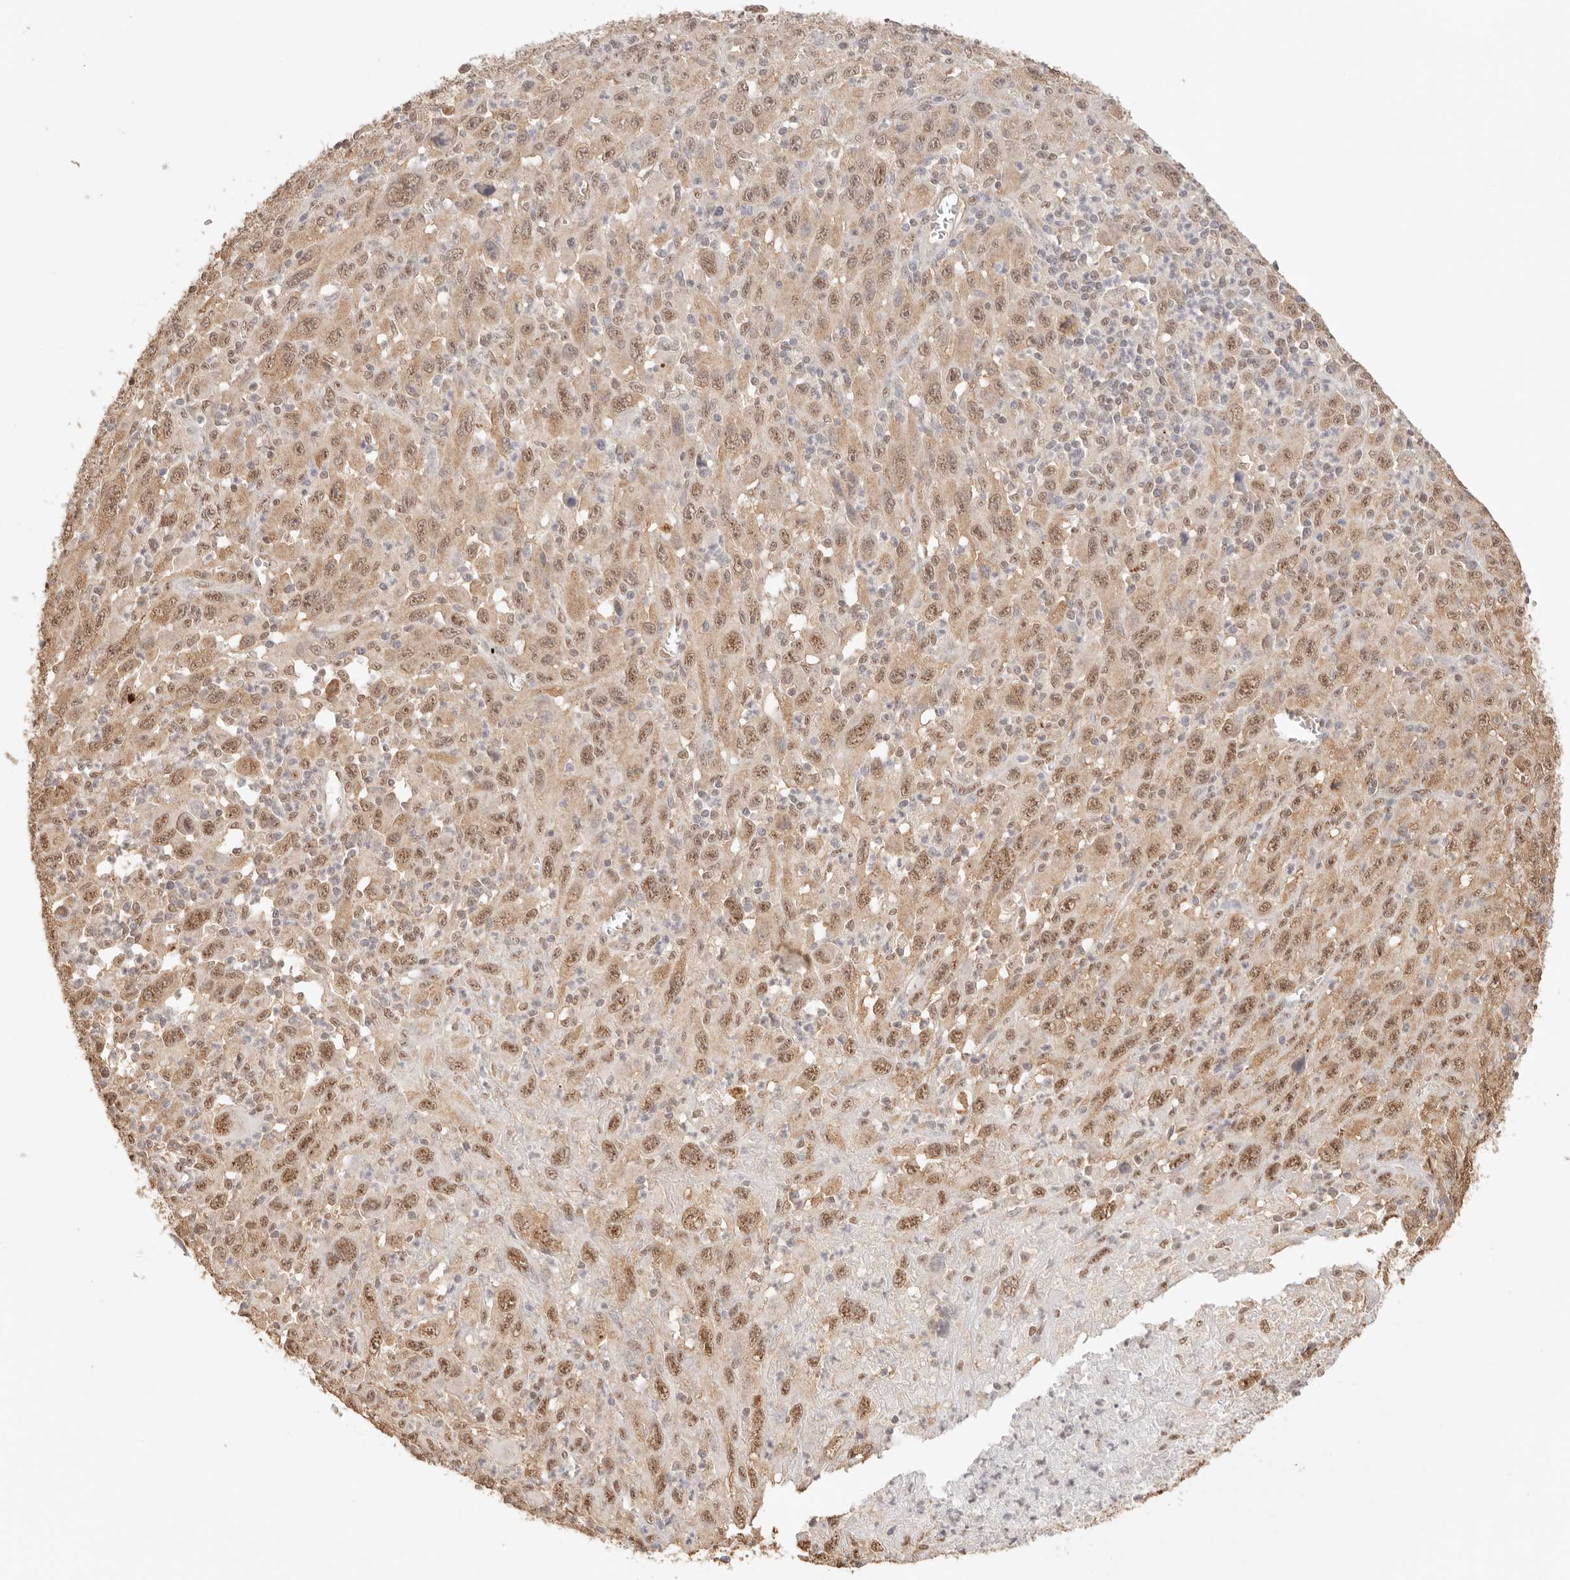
{"staining": {"intensity": "moderate", "quantity": ">75%", "location": "nuclear"}, "tissue": "melanoma", "cell_type": "Tumor cells", "image_type": "cancer", "snomed": [{"axis": "morphology", "description": "Malignant melanoma, Metastatic site"}, {"axis": "topography", "description": "Skin"}], "caption": "This is a histology image of IHC staining of malignant melanoma (metastatic site), which shows moderate expression in the nuclear of tumor cells.", "gene": "IL1R2", "patient": {"sex": "female", "age": 56}}